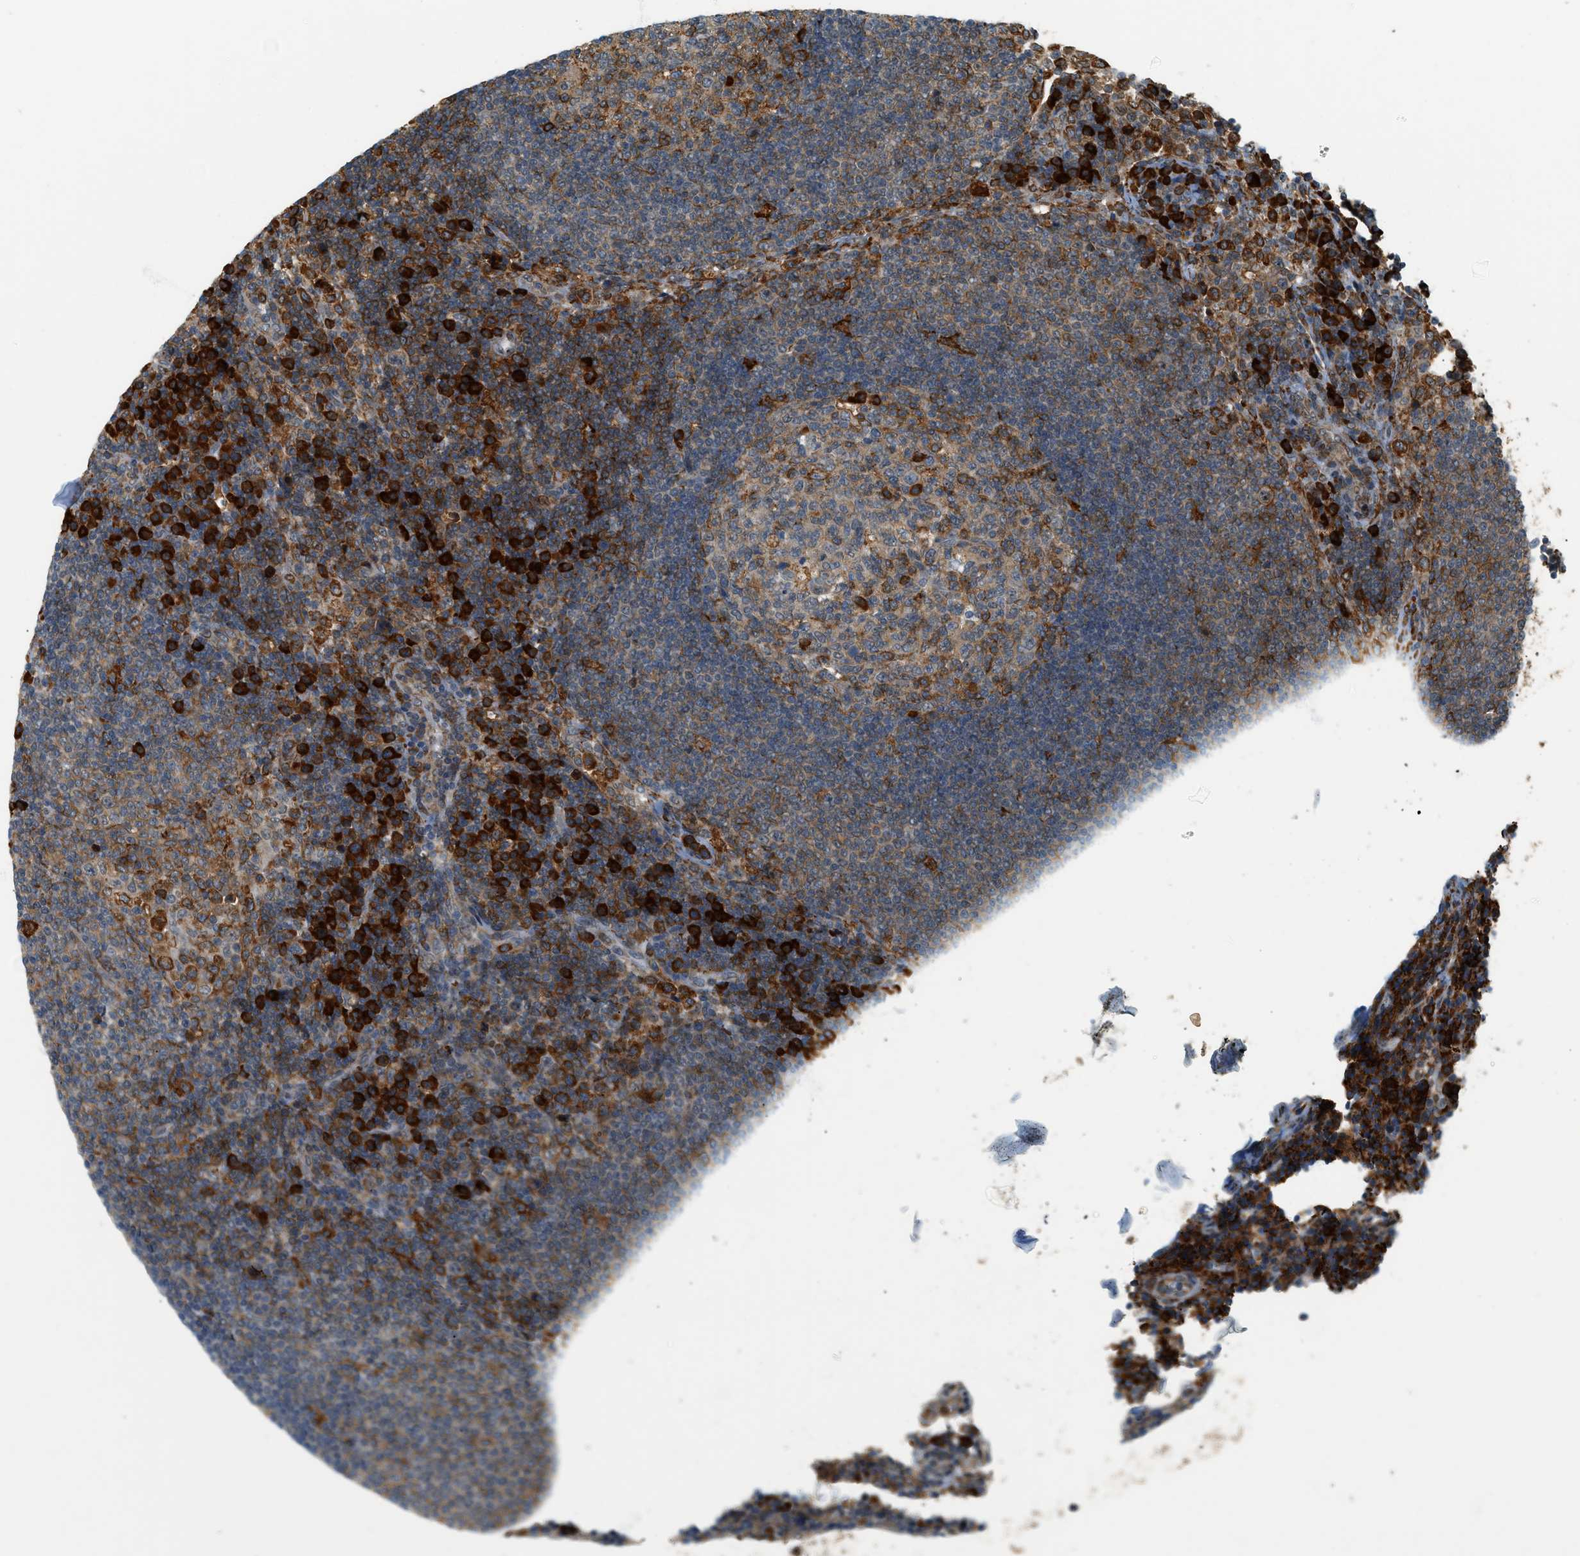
{"staining": {"intensity": "moderate", "quantity": "25%-75%", "location": "cytoplasmic/membranous"}, "tissue": "lymph node", "cell_type": "Germinal center cells", "image_type": "normal", "snomed": [{"axis": "morphology", "description": "Normal tissue, NOS"}, {"axis": "topography", "description": "Lymph node"}], "caption": "Lymph node stained for a protein (brown) displays moderate cytoplasmic/membranous positive positivity in approximately 25%-75% of germinal center cells.", "gene": "SEMA4D", "patient": {"sex": "female", "age": 53}}